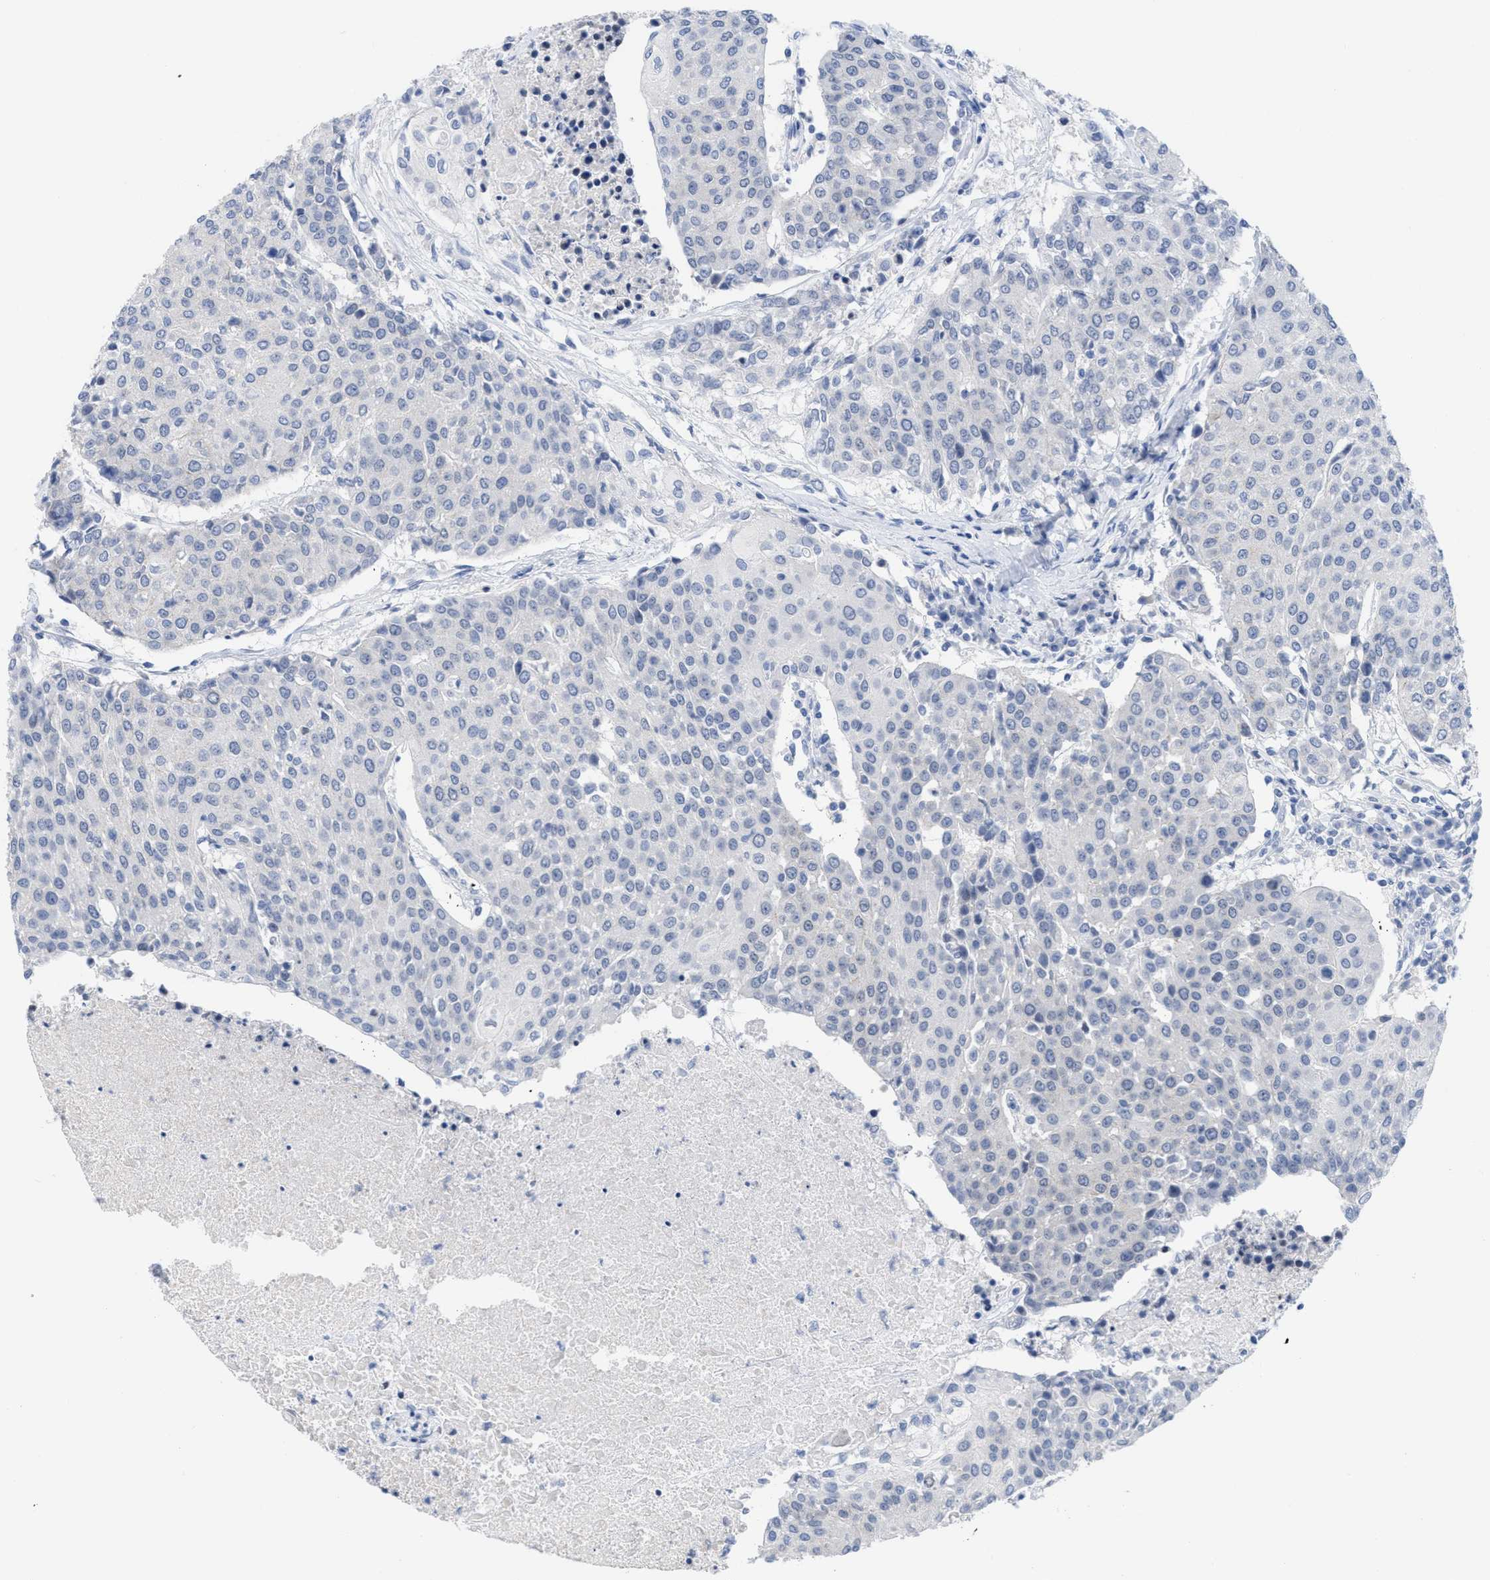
{"staining": {"intensity": "negative", "quantity": "none", "location": "none"}, "tissue": "urothelial cancer", "cell_type": "Tumor cells", "image_type": "cancer", "snomed": [{"axis": "morphology", "description": "Urothelial carcinoma, High grade"}, {"axis": "topography", "description": "Urinary bladder"}], "caption": "Urothelial cancer stained for a protein using IHC shows no staining tumor cells.", "gene": "ACKR1", "patient": {"sex": "female", "age": 85}}